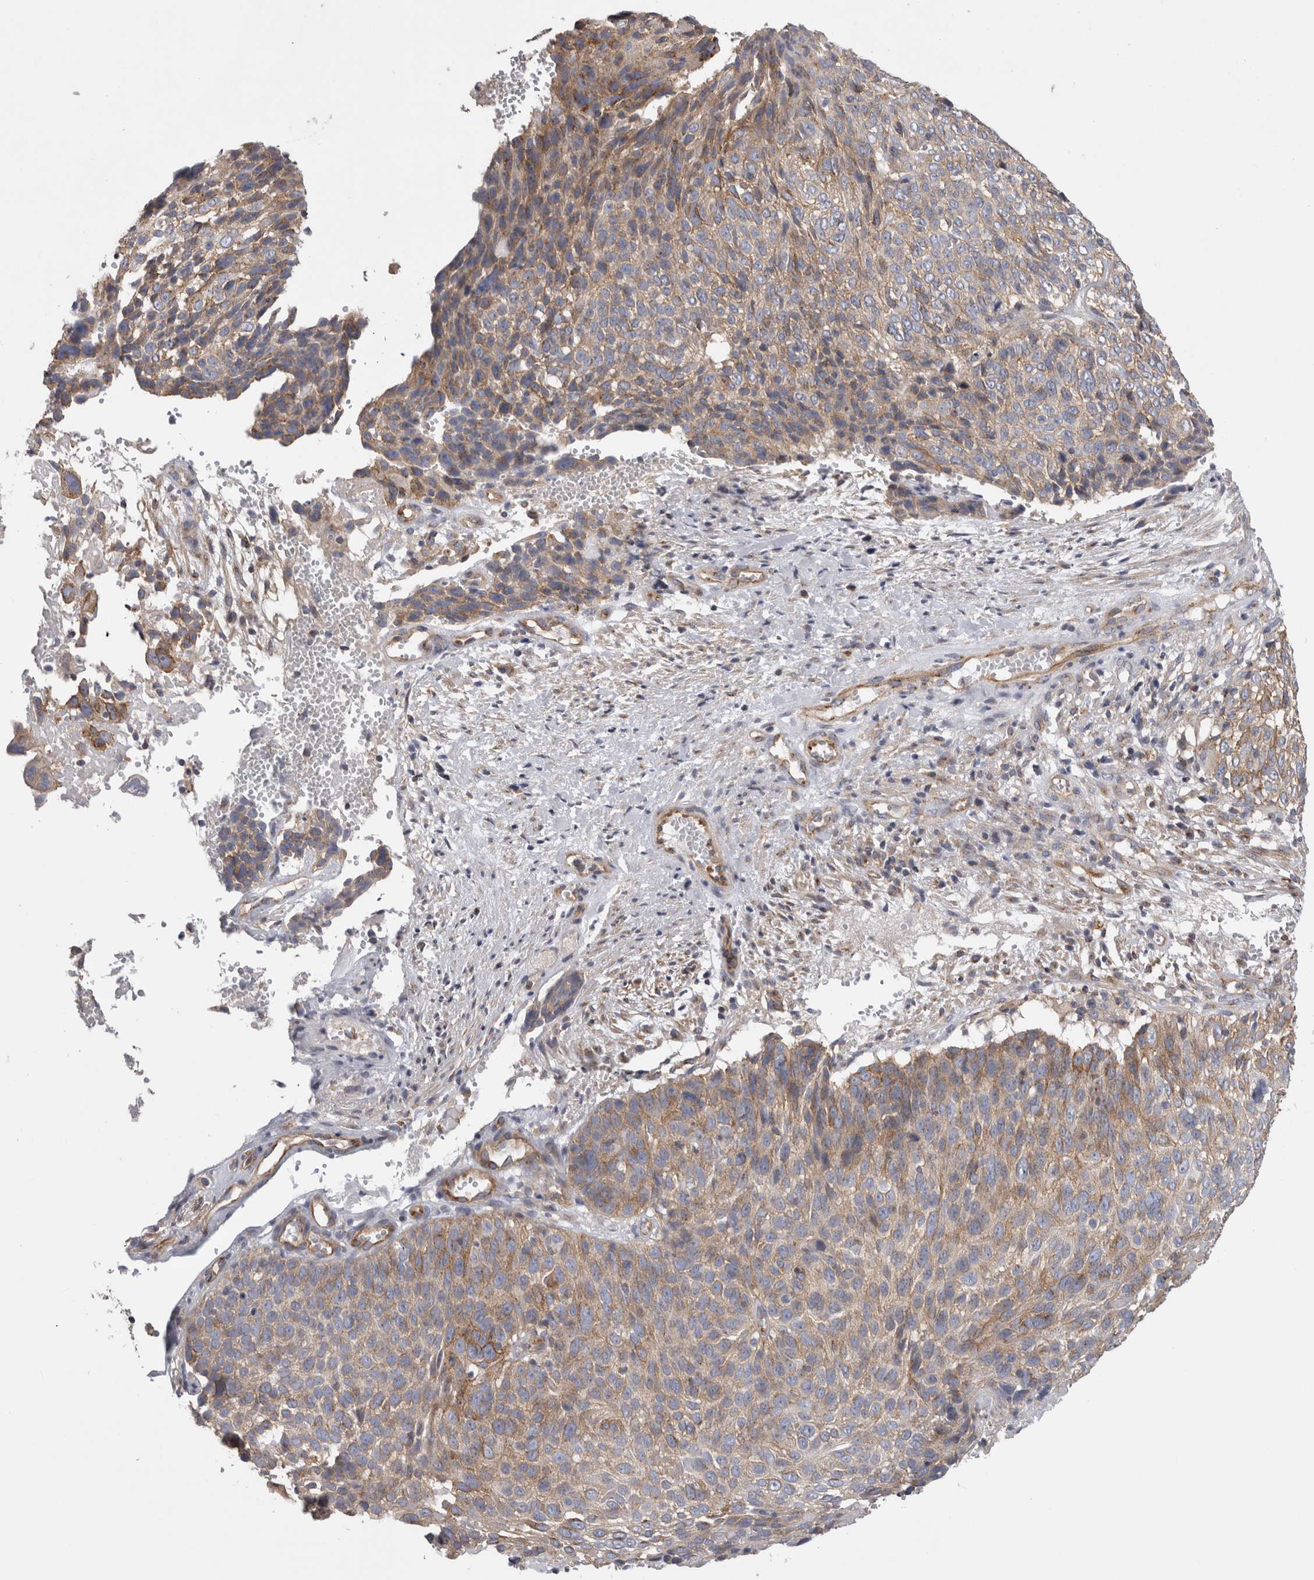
{"staining": {"intensity": "moderate", "quantity": "25%-75%", "location": "cytoplasmic/membranous"}, "tissue": "cervical cancer", "cell_type": "Tumor cells", "image_type": "cancer", "snomed": [{"axis": "morphology", "description": "Squamous cell carcinoma, NOS"}, {"axis": "topography", "description": "Cervix"}], "caption": "Tumor cells demonstrate medium levels of moderate cytoplasmic/membranous positivity in approximately 25%-75% of cells in cervical cancer.", "gene": "ATXN3", "patient": {"sex": "female", "age": 74}}